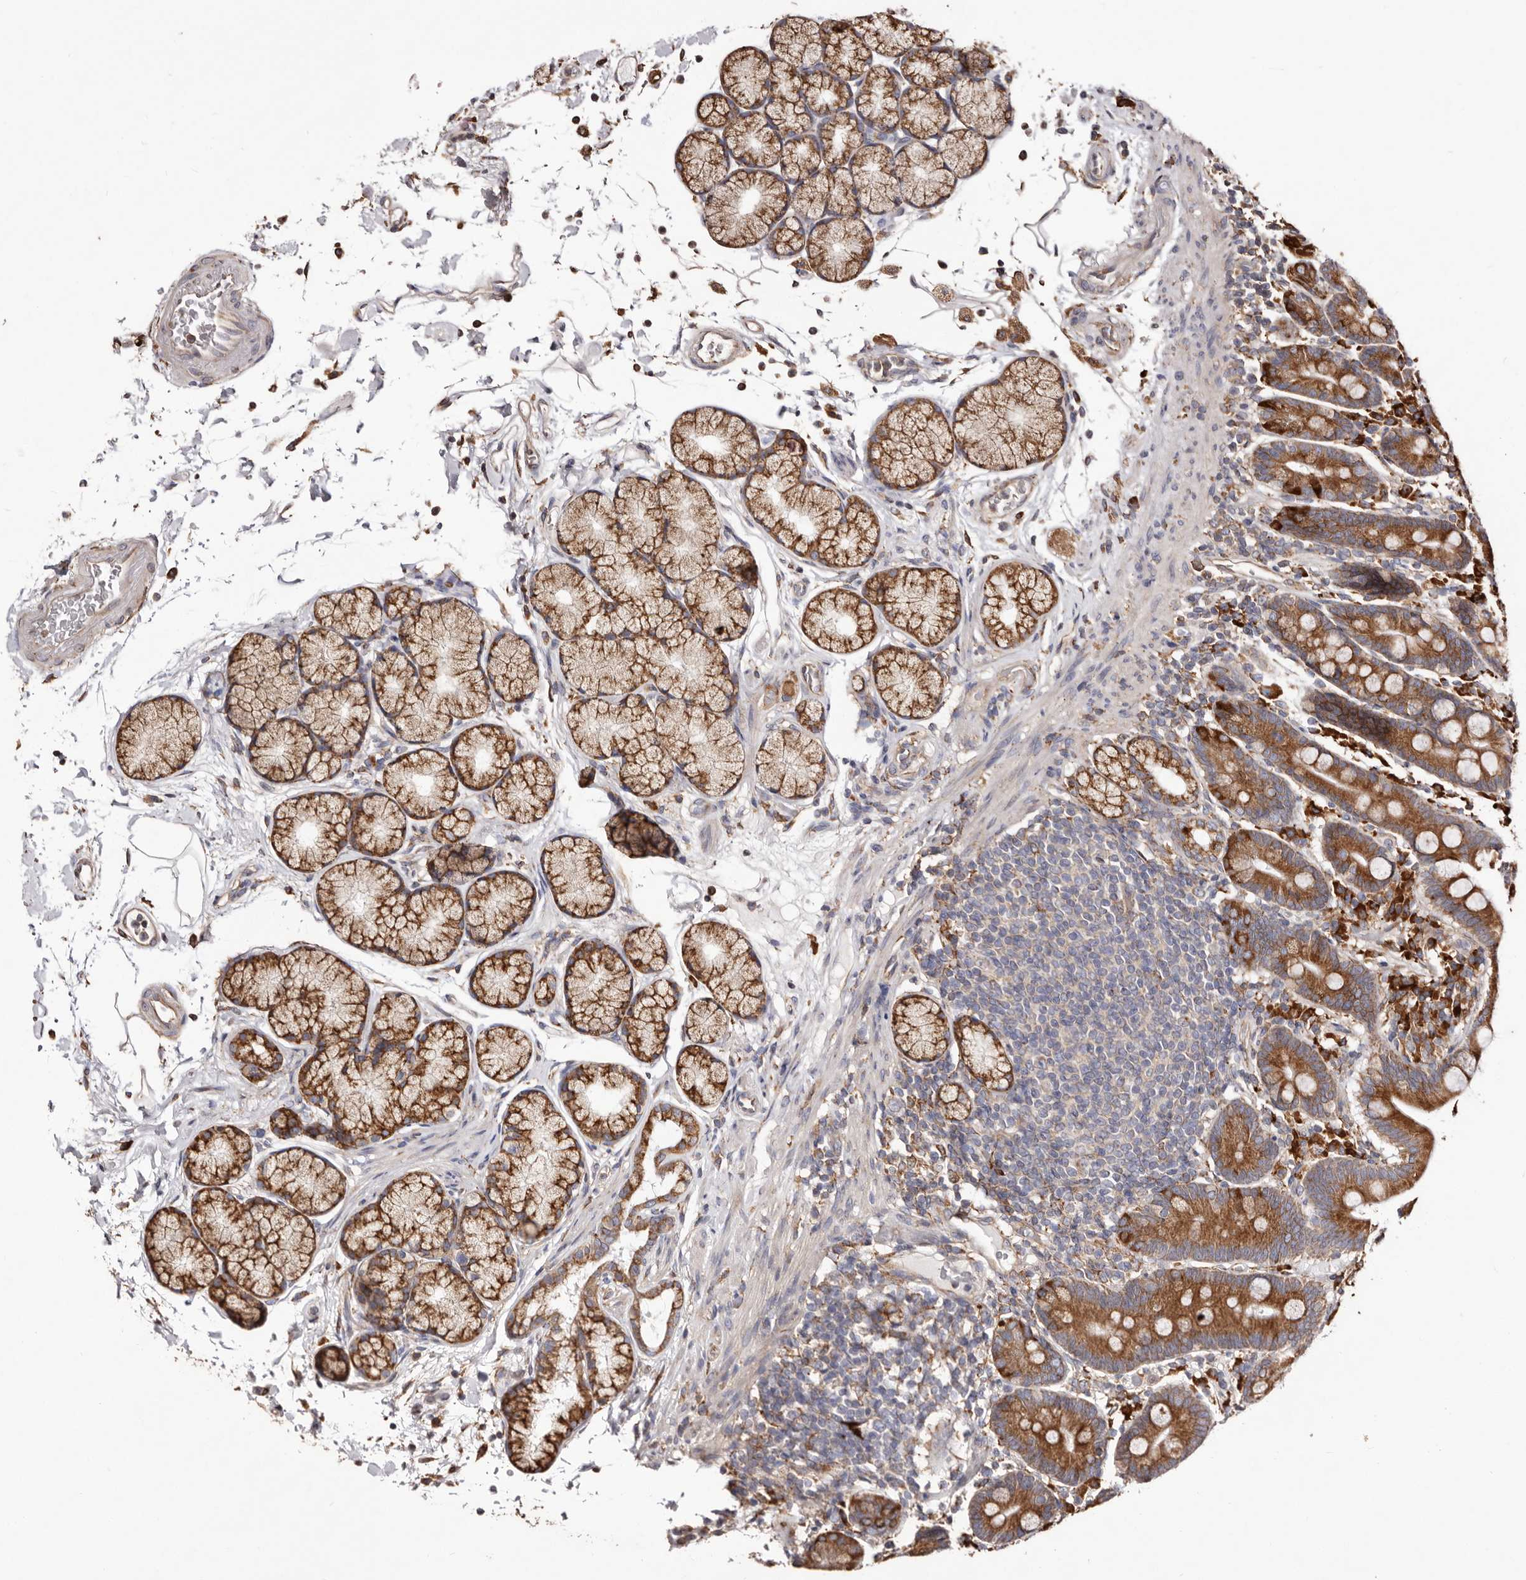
{"staining": {"intensity": "strong", "quantity": ">75%", "location": "cytoplasmic/membranous"}, "tissue": "duodenum", "cell_type": "Glandular cells", "image_type": "normal", "snomed": [{"axis": "morphology", "description": "Normal tissue, NOS"}, {"axis": "topography", "description": "Small intestine, NOS"}], "caption": "DAB immunohistochemical staining of unremarkable human duodenum demonstrates strong cytoplasmic/membranous protein staining in approximately >75% of glandular cells. (brown staining indicates protein expression, while blue staining denotes nuclei).", "gene": "ACBD6", "patient": {"sex": "female", "age": 71}}